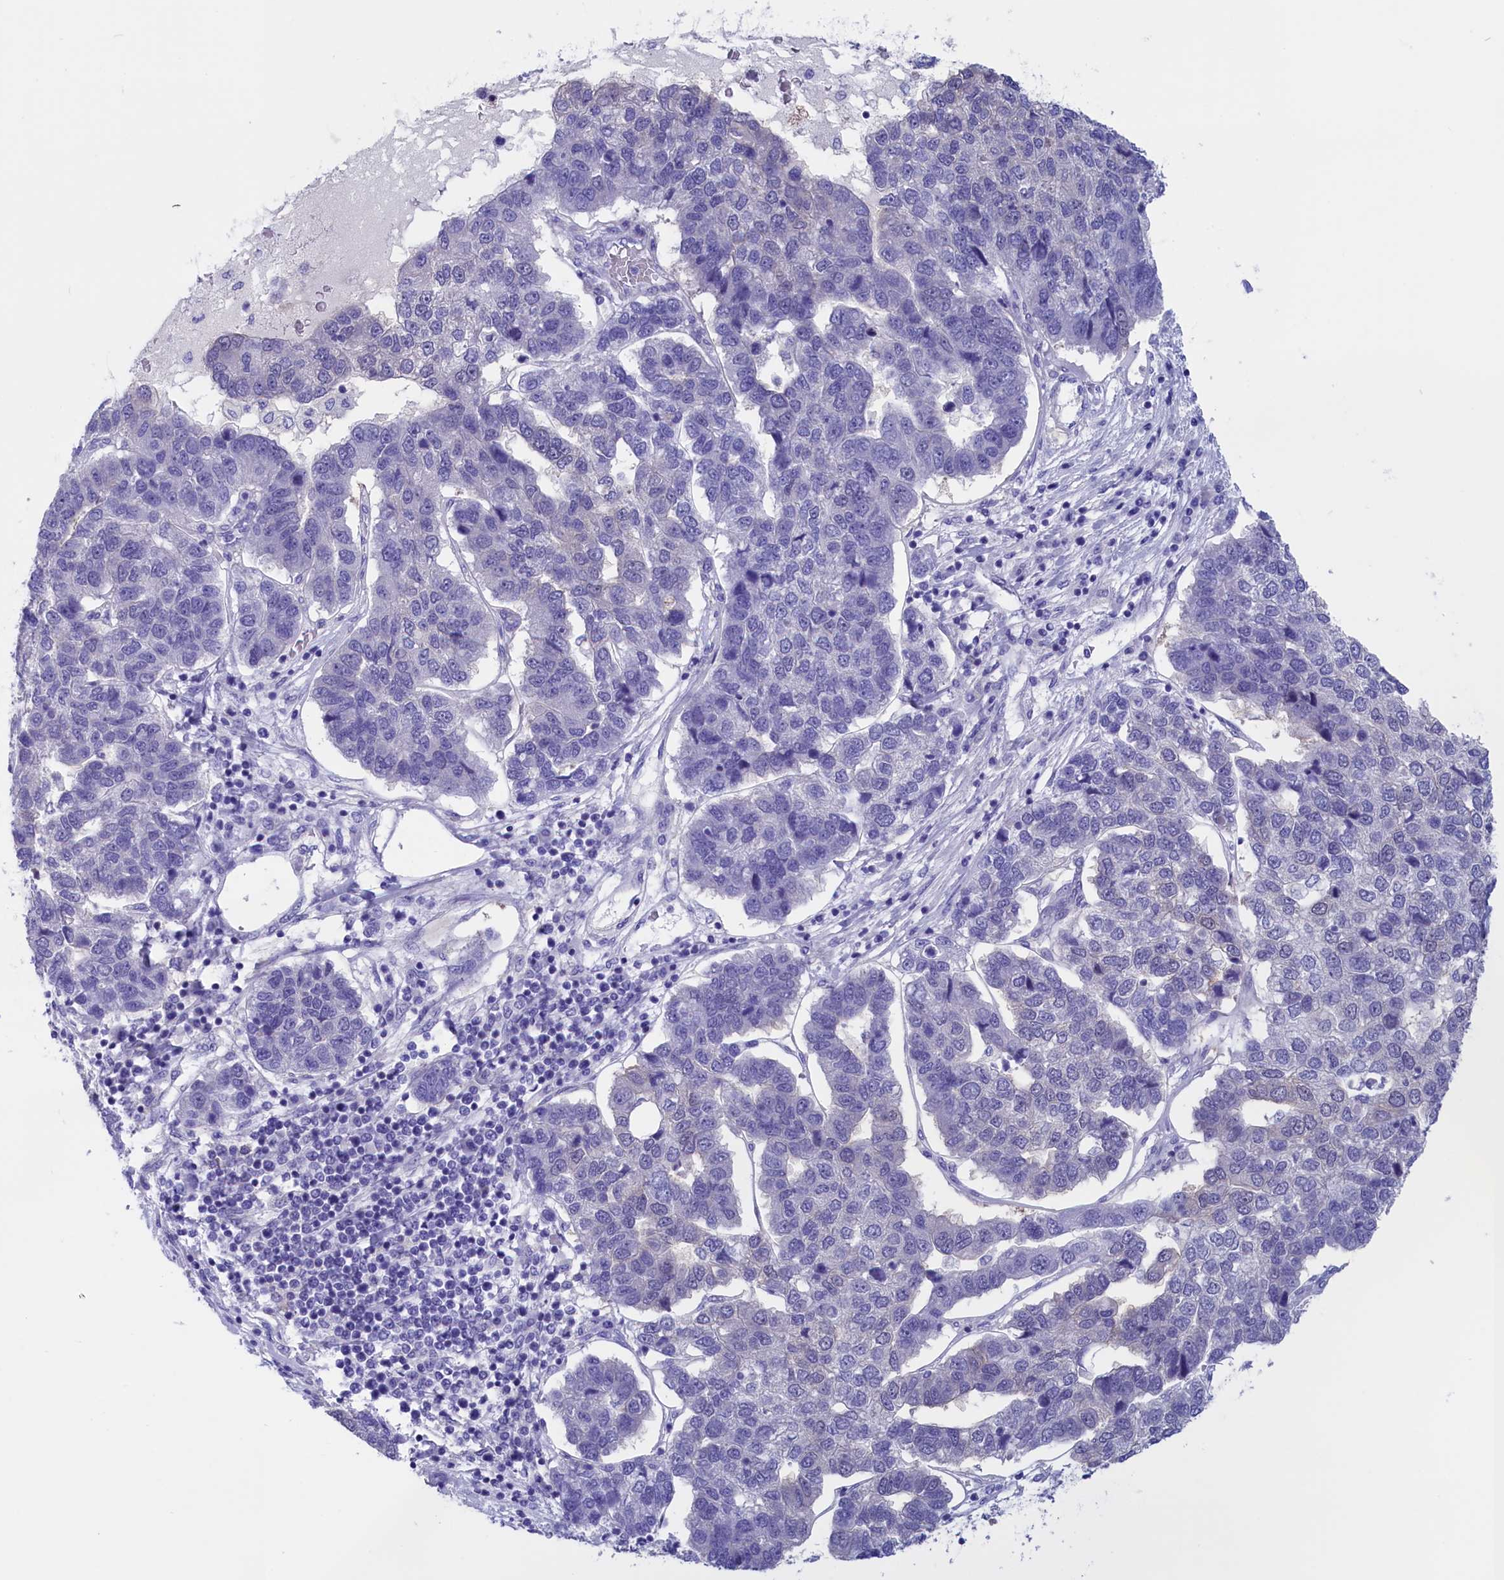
{"staining": {"intensity": "negative", "quantity": "none", "location": "none"}, "tissue": "pancreatic cancer", "cell_type": "Tumor cells", "image_type": "cancer", "snomed": [{"axis": "morphology", "description": "Adenocarcinoma, NOS"}, {"axis": "topography", "description": "Pancreas"}], "caption": "The image shows no staining of tumor cells in pancreatic adenocarcinoma.", "gene": "VPS35L", "patient": {"sex": "female", "age": 61}}